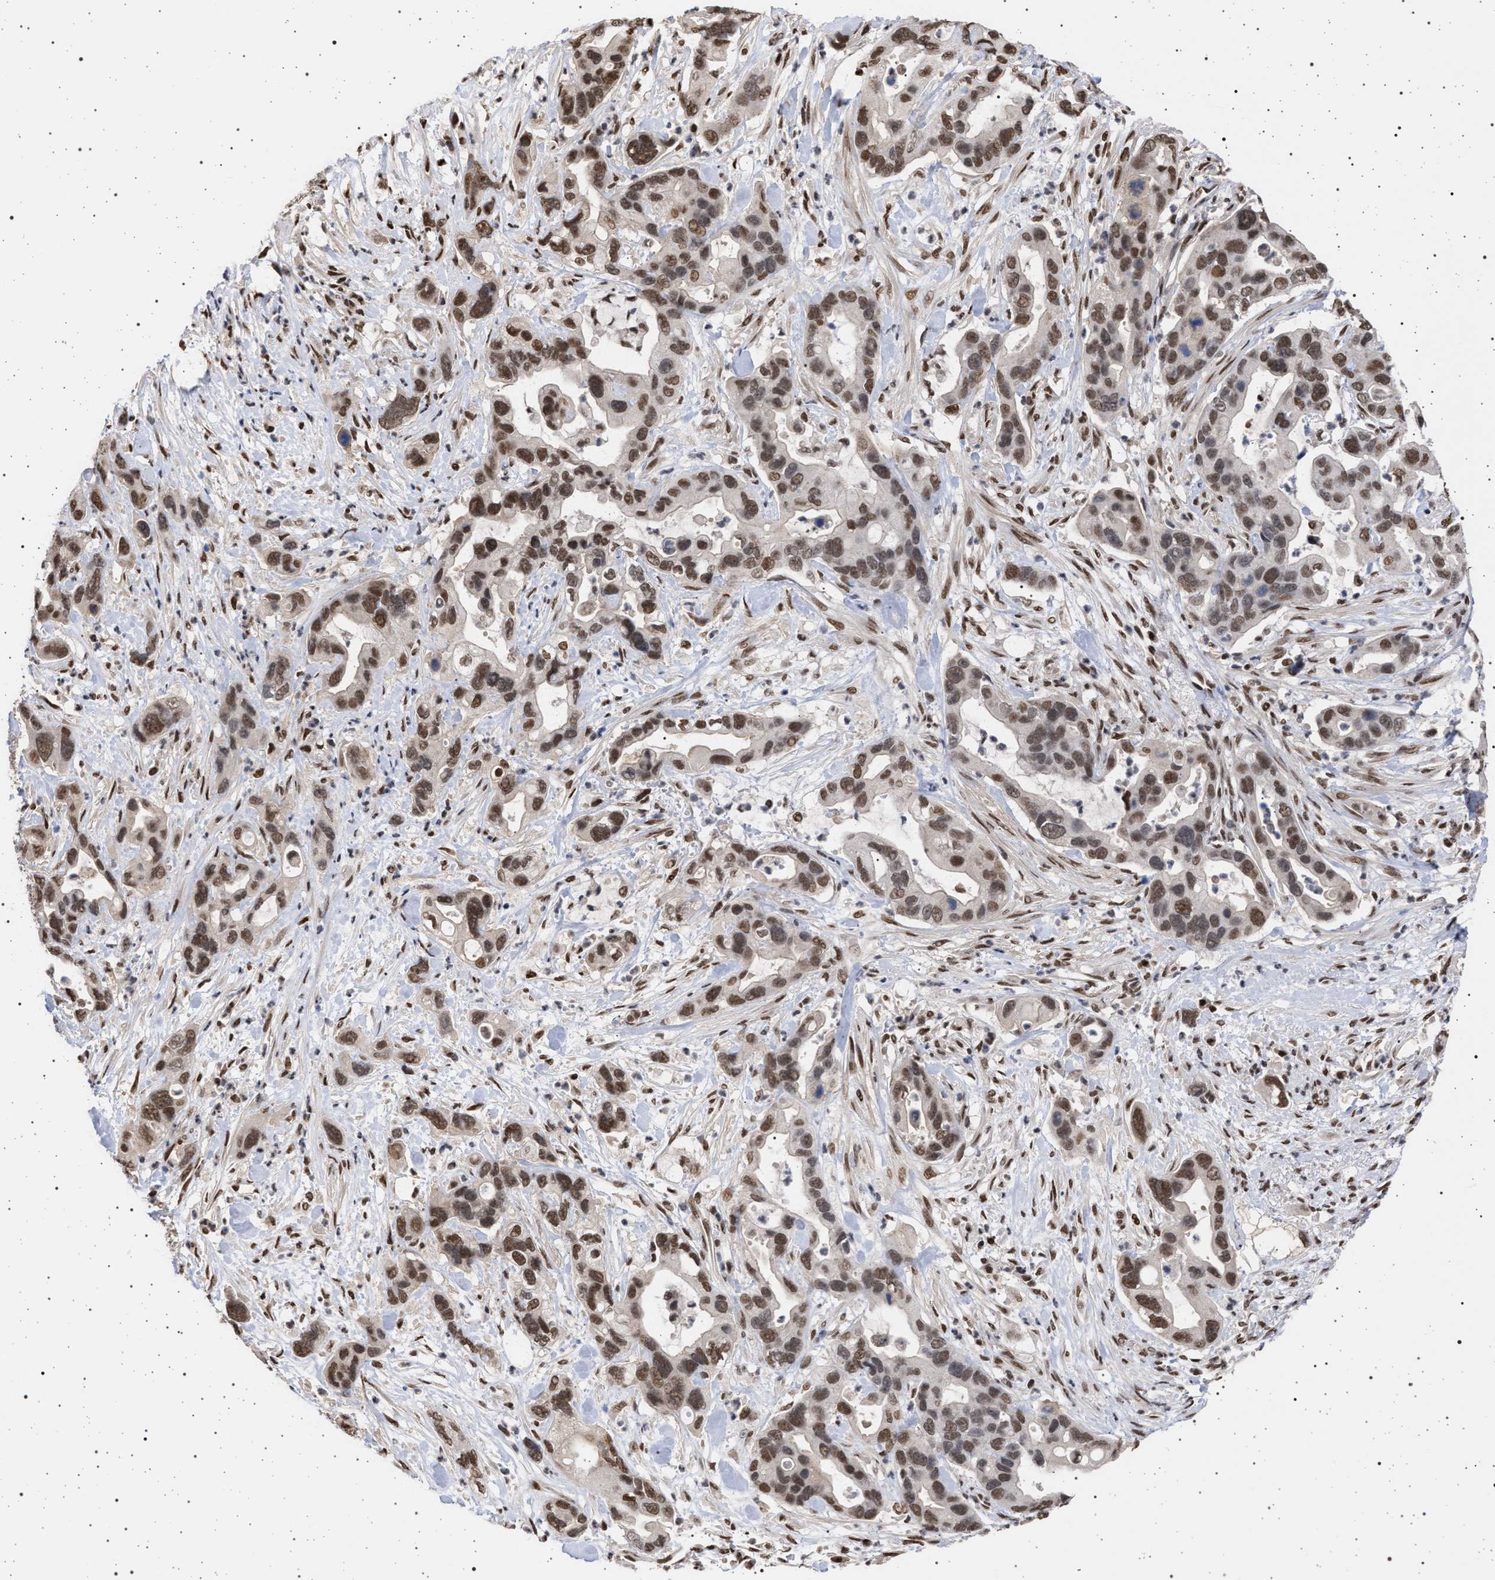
{"staining": {"intensity": "strong", "quantity": ">75%", "location": "nuclear"}, "tissue": "pancreatic cancer", "cell_type": "Tumor cells", "image_type": "cancer", "snomed": [{"axis": "morphology", "description": "Adenocarcinoma, NOS"}, {"axis": "topography", "description": "Pancreas"}], "caption": "Strong nuclear protein expression is seen in about >75% of tumor cells in pancreatic cancer (adenocarcinoma).", "gene": "PHF12", "patient": {"sex": "female", "age": 70}}